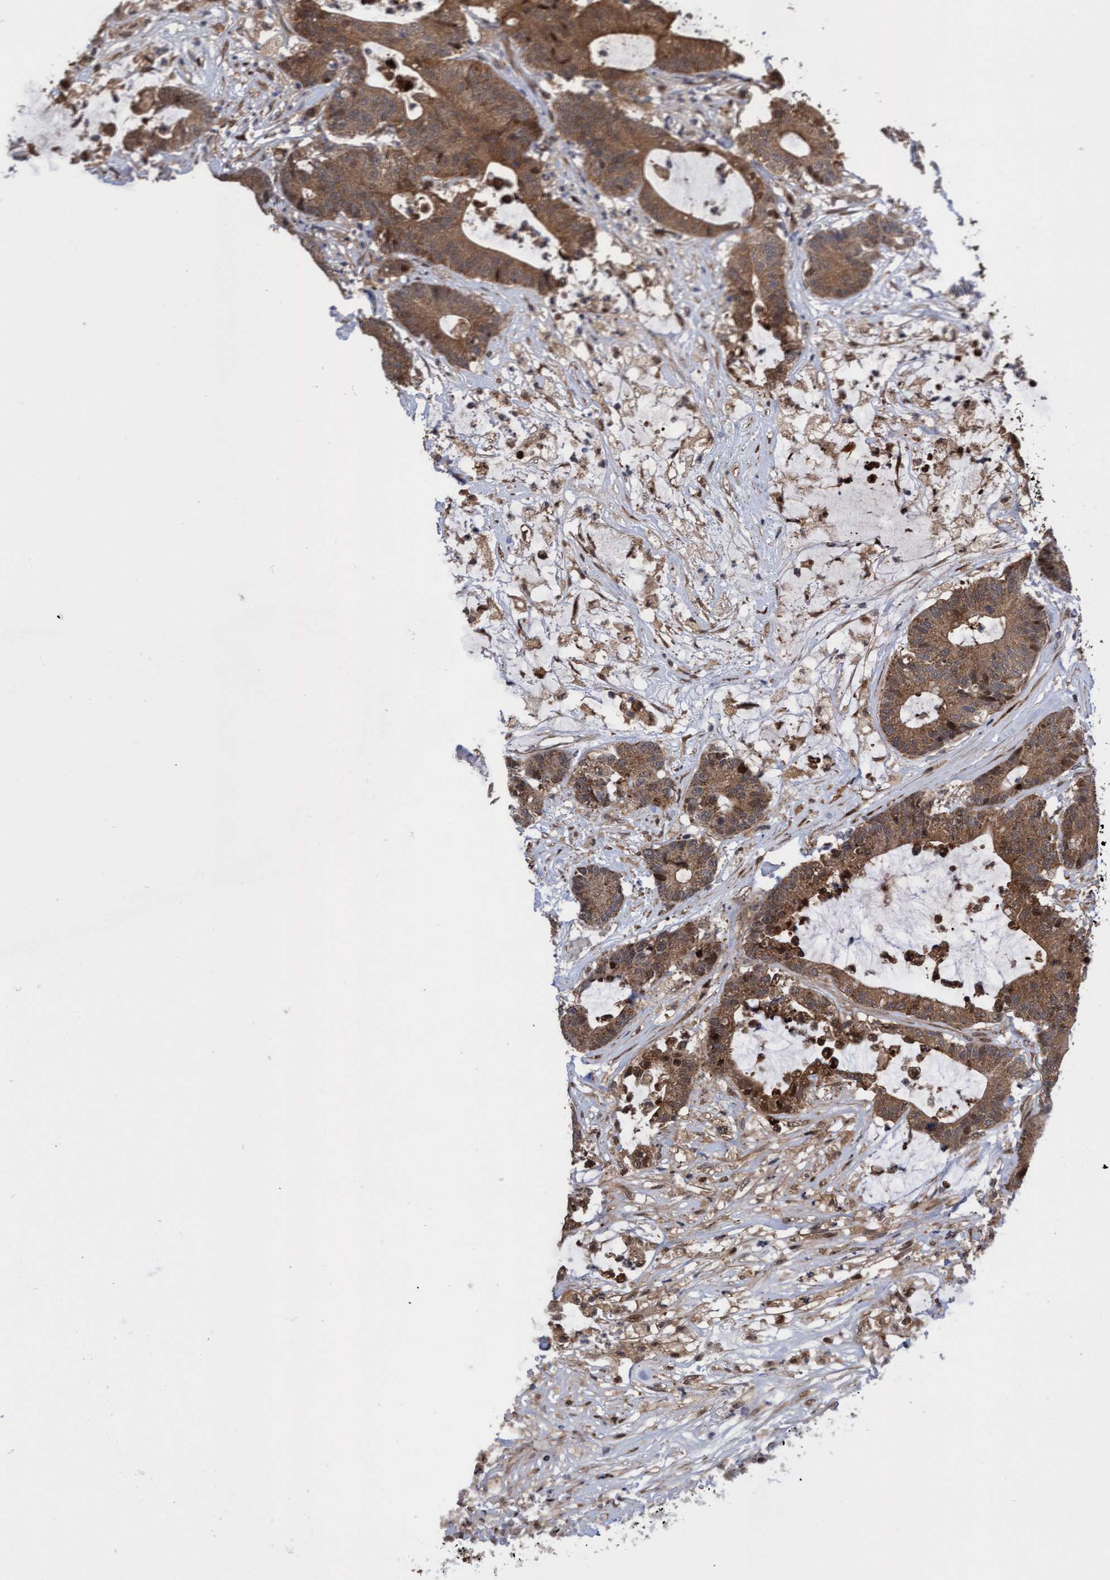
{"staining": {"intensity": "moderate", "quantity": ">75%", "location": "cytoplasmic/membranous"}, "tissue": "colorectal cancer", "cell_type": "Tumor cells", "image_type": "cancer", "snomed": [{"axis": "morphology", "description": "Adenocarcinoma, NOS"}, {"axis": "topography", "description": "Colon"}], "caption": "Protein expression analysis of human colorectal adenocarcinoma reveals moderate cytoplasmic/membranous expression in approximately >75% of tumor cells. Using DAB (3,3'-diaminobenzidine) (brown) and hematoxylin (blue) stains, captured at high magnification using brightfield microscopy.", "gene": "ITFG1", "patient": {"sex": "female", "age": 84}}